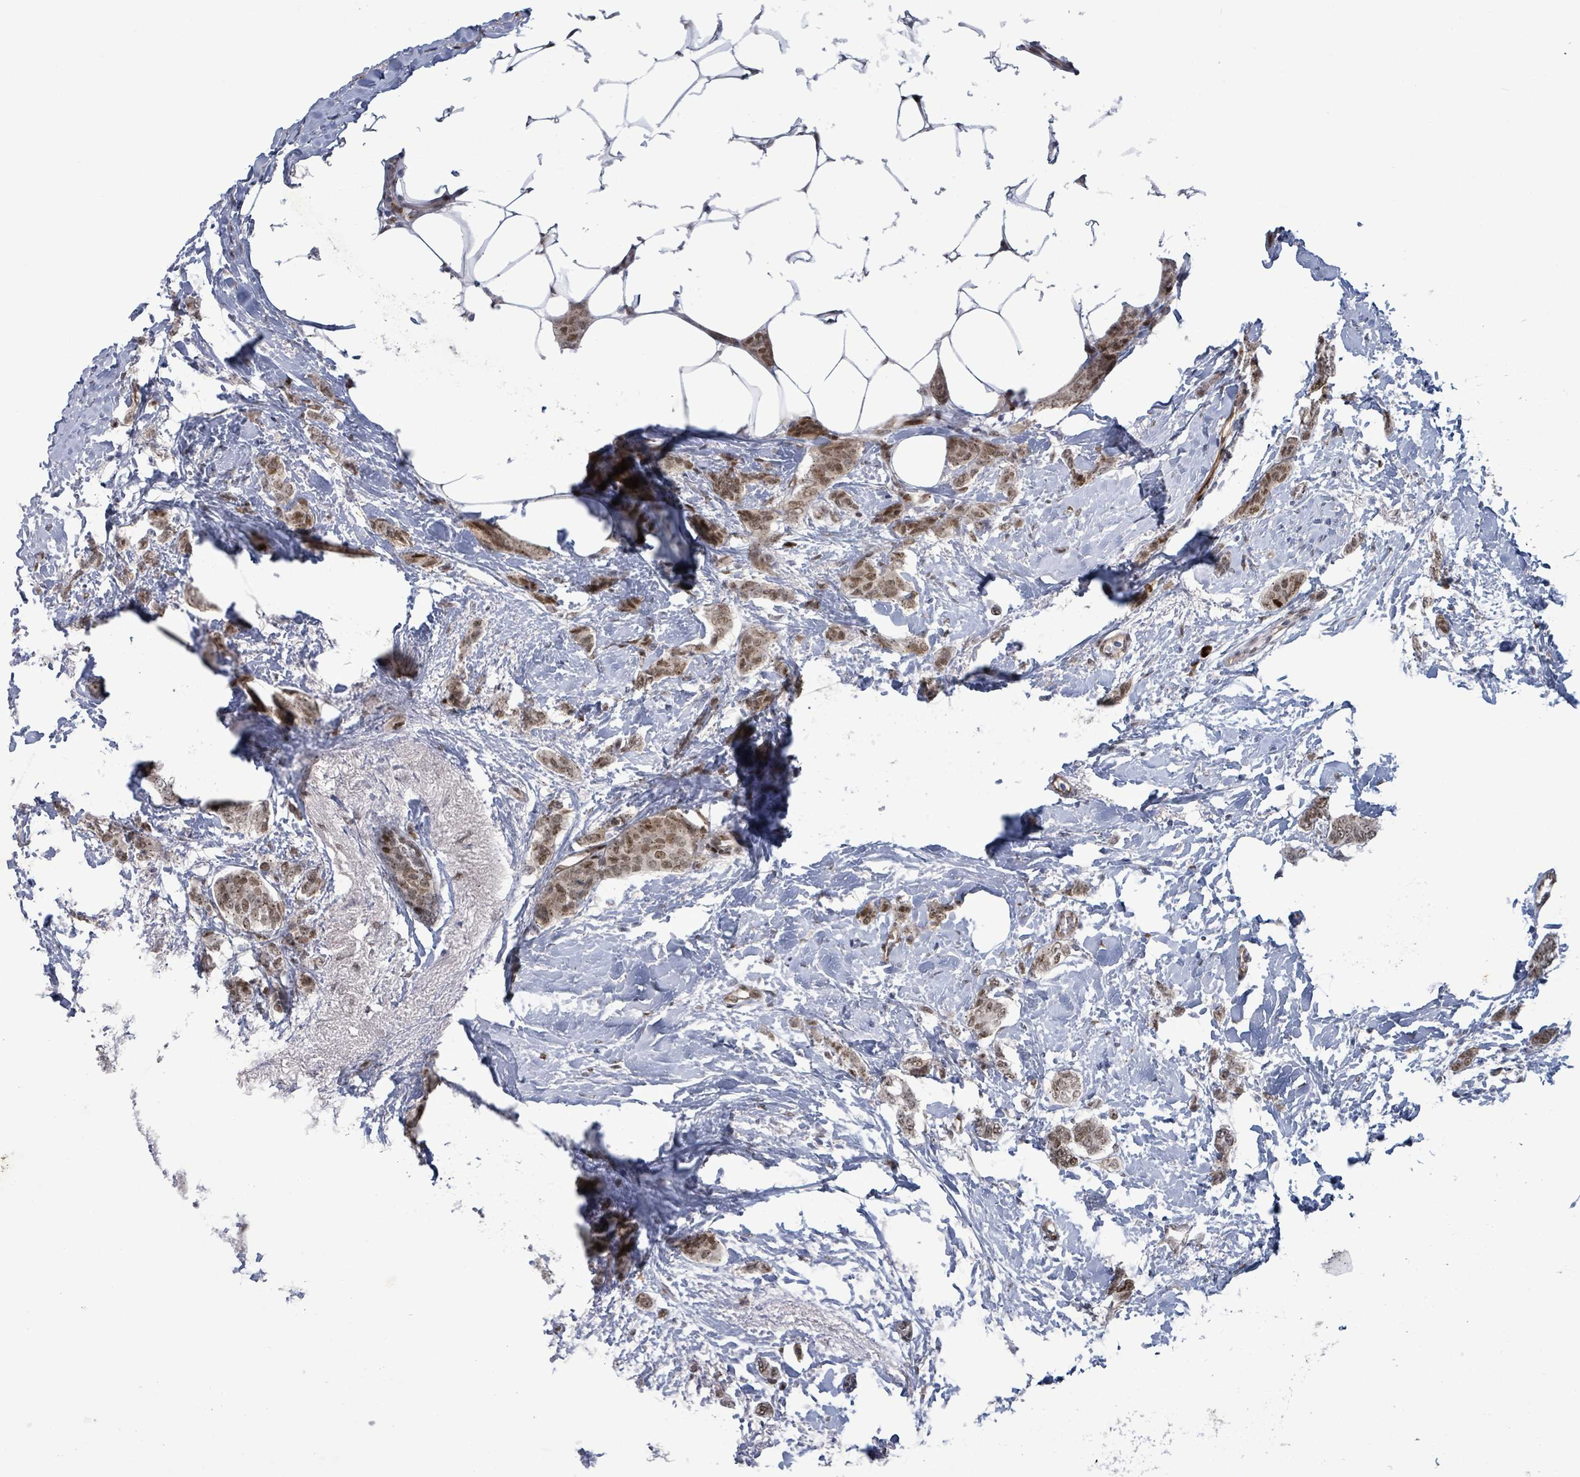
{"staining": {"intensity": "moderate", "quantity": ">75%", "location": "nuclear"}, "tissue": "breast cancer", "cell_type": "Tumor cells", "image_type": "cancer", "snomed": [{"axis": "morphology", "description": "Duct carcinoma"}, {"axis": "topography", "description": "Breast"}], "caption": "Breast intraductal carcinoma stained for a protein exhibits moderate nuclear positivity in tumor cells. (Stains: DAB in brown, nuclei in blue, Microscopy: brightfield microscopy at high magnification).", "gene": "TUSC1", "patient": {"sex": "female", "age": 72}}